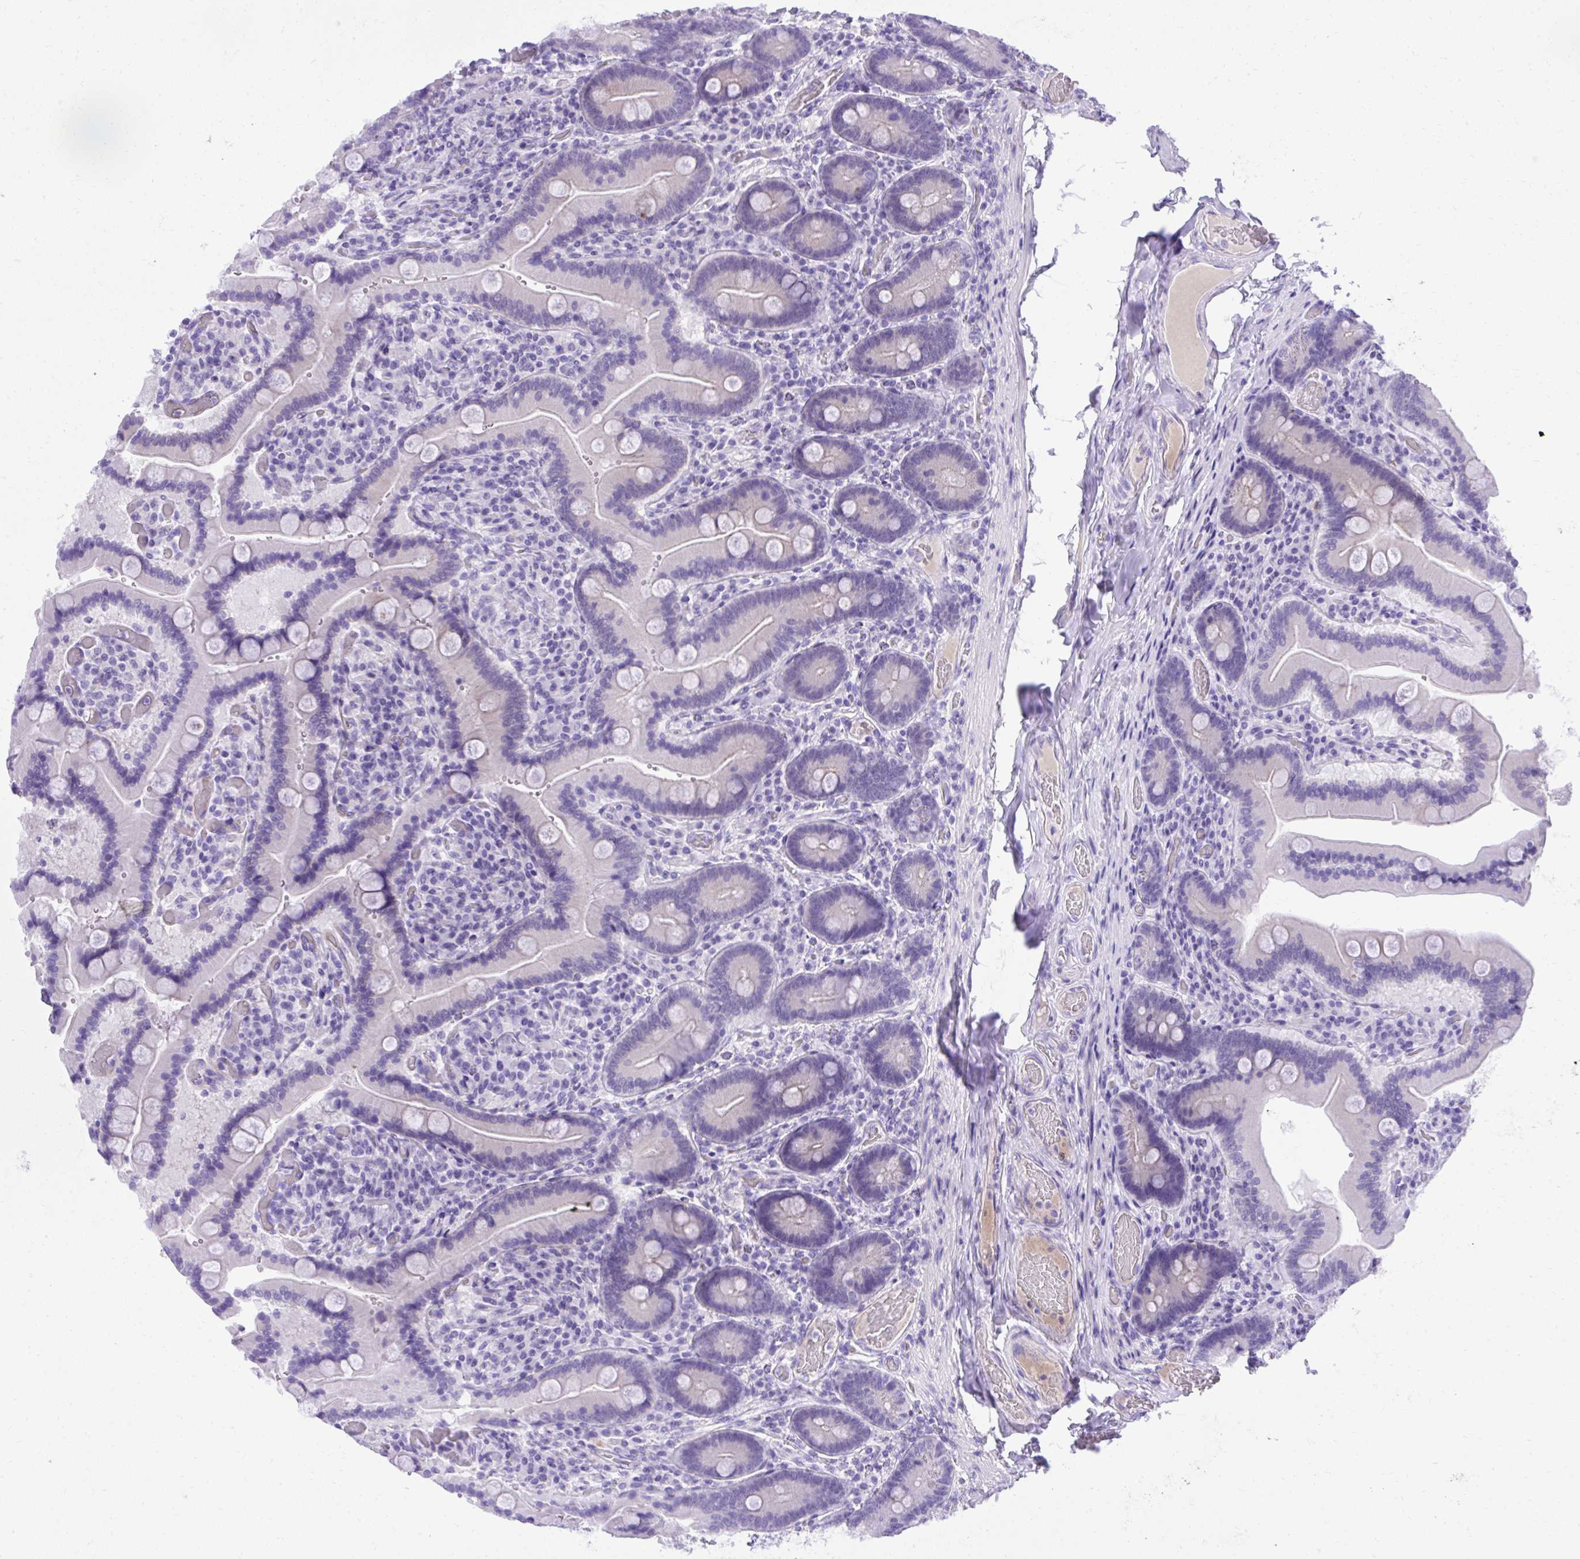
{"staining": {"intensity": "negative", "quantity": "none", "location": "none"}, "tissue": "duodenum", "cell_type": "Glandular cells", "image_type": "normal", "snomed": [{"axis": "morphology", "description": "Normal tissue, NOS"}, {"axis": "topography", "description": "Duodenum"}], "caption": "Immunohistochemistry (IHC) of normal duodenum demonstrates no staining in glandular cells. (Stains: DAB (3,3'-diaminobenzidine) immunohistochemistry (IHC) with hematoxylin counter stain, Microscopy: brightfield microscopy at high magnification).", "gene": "ST6GALNAC3", "patient": {"sex": "female", "age": 62}}